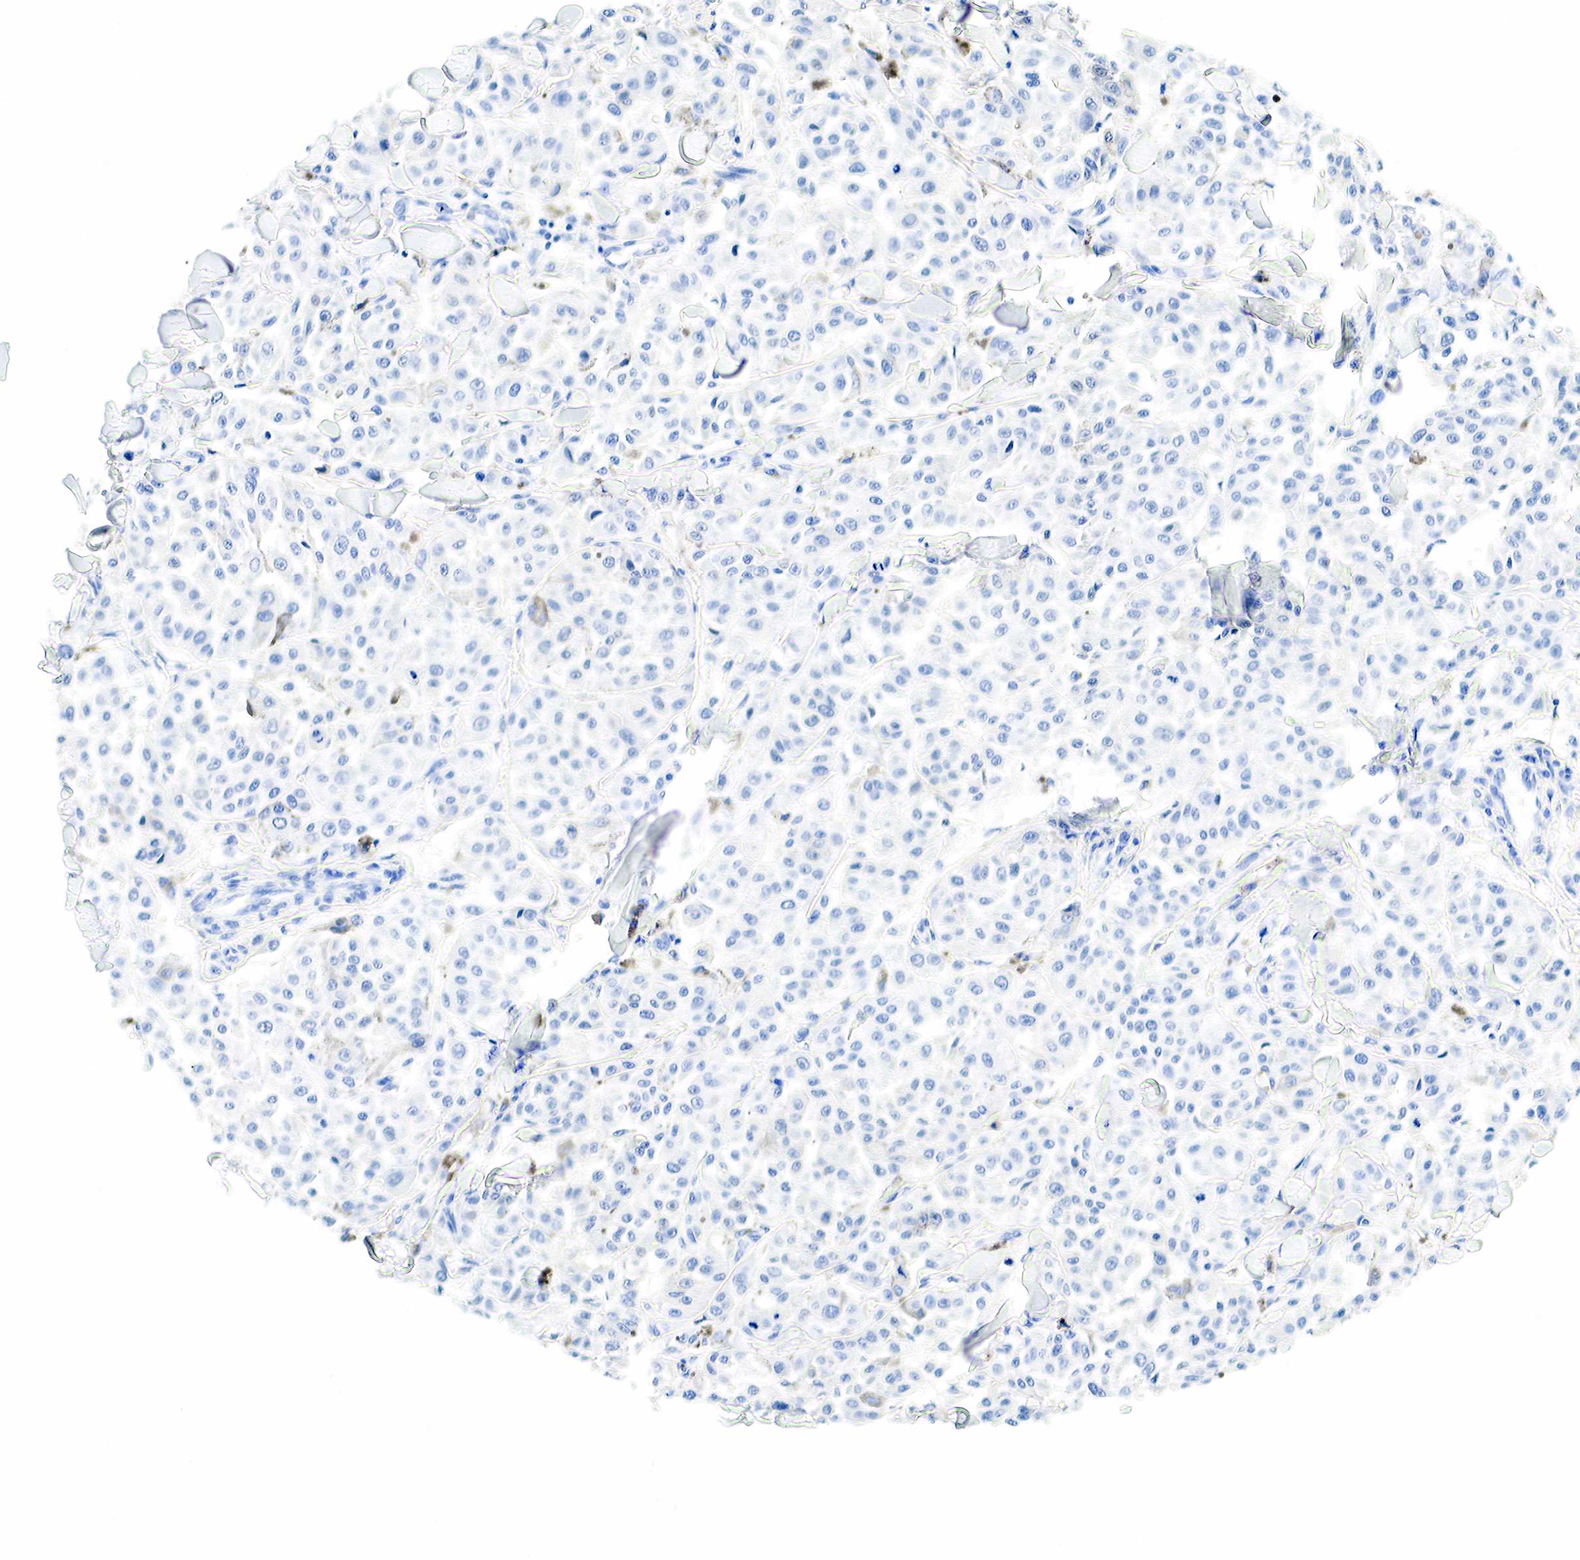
{"staining": {"intensity": "negative", "quantity": "none", "location": "none"}, "tissue": "melanoma", "cell_type": "Tumor cells", "image_type": "cancer", "snomed": [{"axis": "morphology", "description": "Malignant melanoma, NOS"}, {"axis": "topography", "description": "Skin"}], "caption": "Tumor cells are negative for brown protein staining in malignant melanoma.", "gene": "KRT7", "patient": {"sex": "female", "age": 64}}